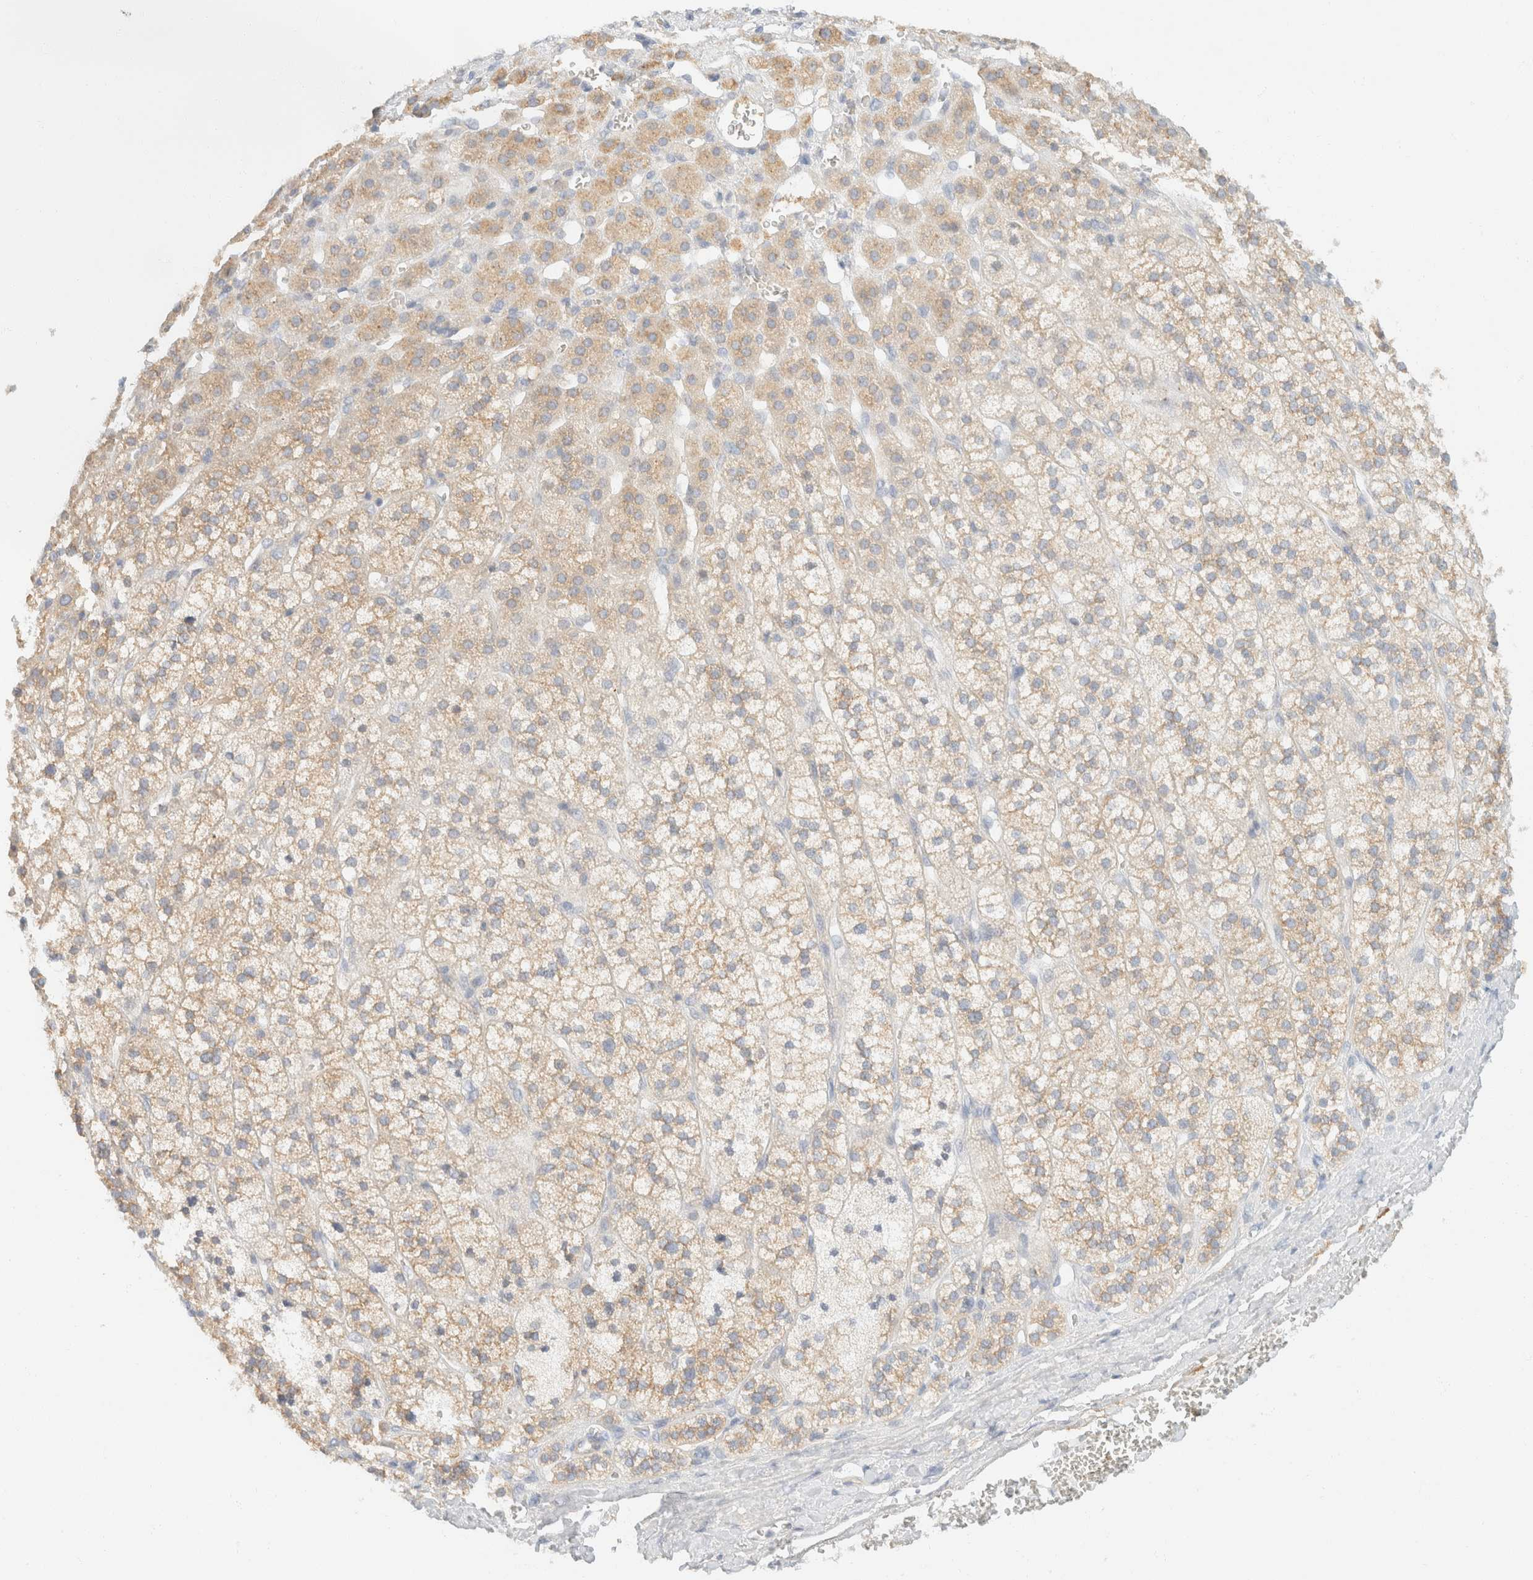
{"staining": {"intensity": "moderate", "quantity": "<25%", "location": "cytoplasmic/membranous"}, "tissue": "adrenal gland", "cell_type": "Glandular cells", "image_type": "normal", "snomed": [{"axis": "morphology", "description": "Normal tissue, NOS"}, {"axis": "topography", "description": "Adrenal gland"}], "caption": "High-power microscopy captured an immunohistochemistry (IHC) image of benign adrenal gland, revealing moderate cytoplasmic/membranous expression in approximately <25% of glandular cells.", "gene": "SH3GLB2", "patient": {"sex": "male", "age": 56}}